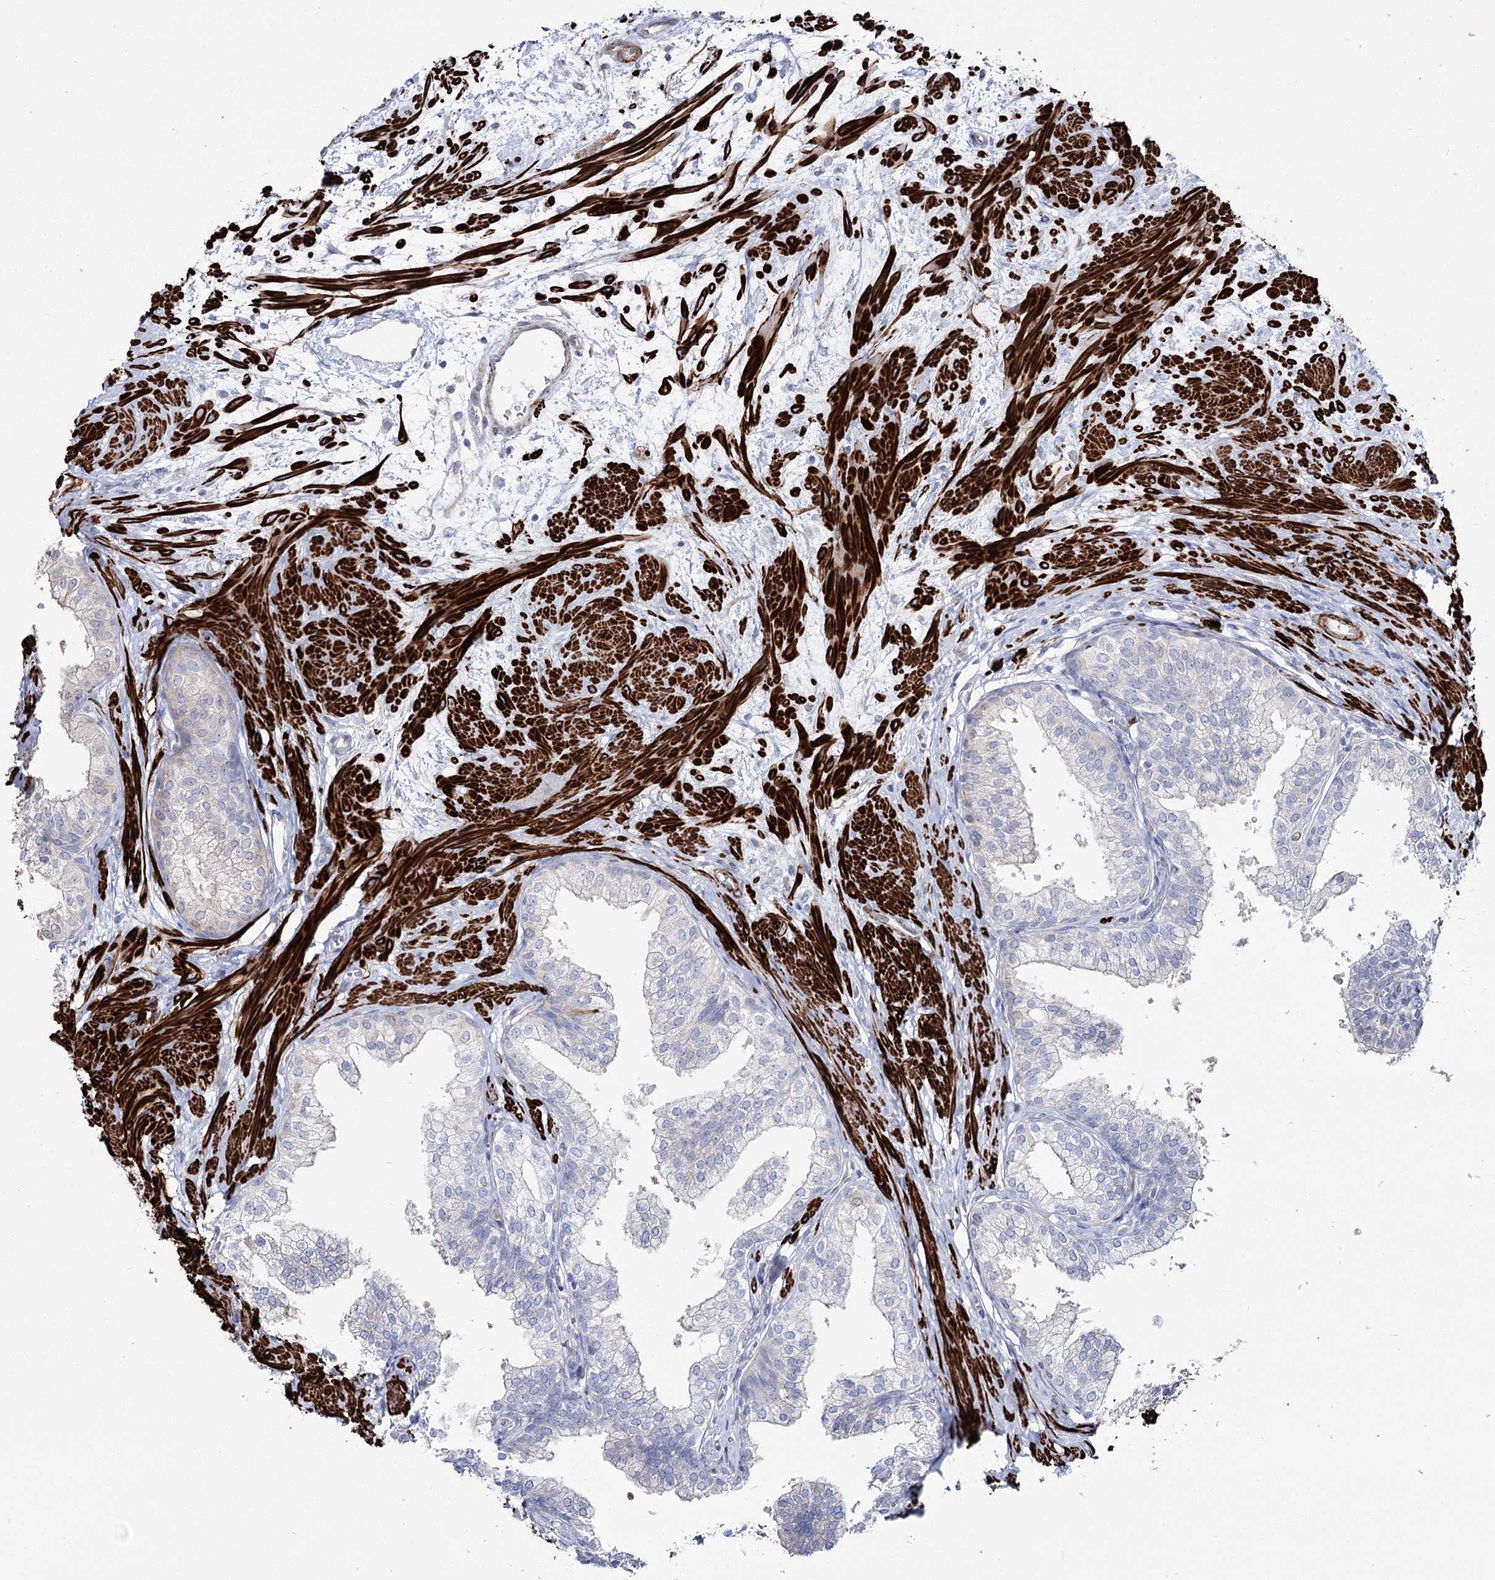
{"staining": {"intensity": "moderate", "quantity": "<25%", "location": "cytoplasmic/membranous"}, "tissue": "prostate", "cell_type": "Glandular cells", "image_type": "normal", "snomed": [{"axis": "morphology", "description": "Normal tissue, NOS"}, {"axis": "topography", "description": "Prostate"}], "caption": "High-power microscopy captured an immunohistochemistry (IHC) image of normal prostate, revealing moderate cytoplasmic/membranous positivity in about <25% of glandular cells.", "gene": "SUMF1", "patient": {"sex": "male", "age": 60}}